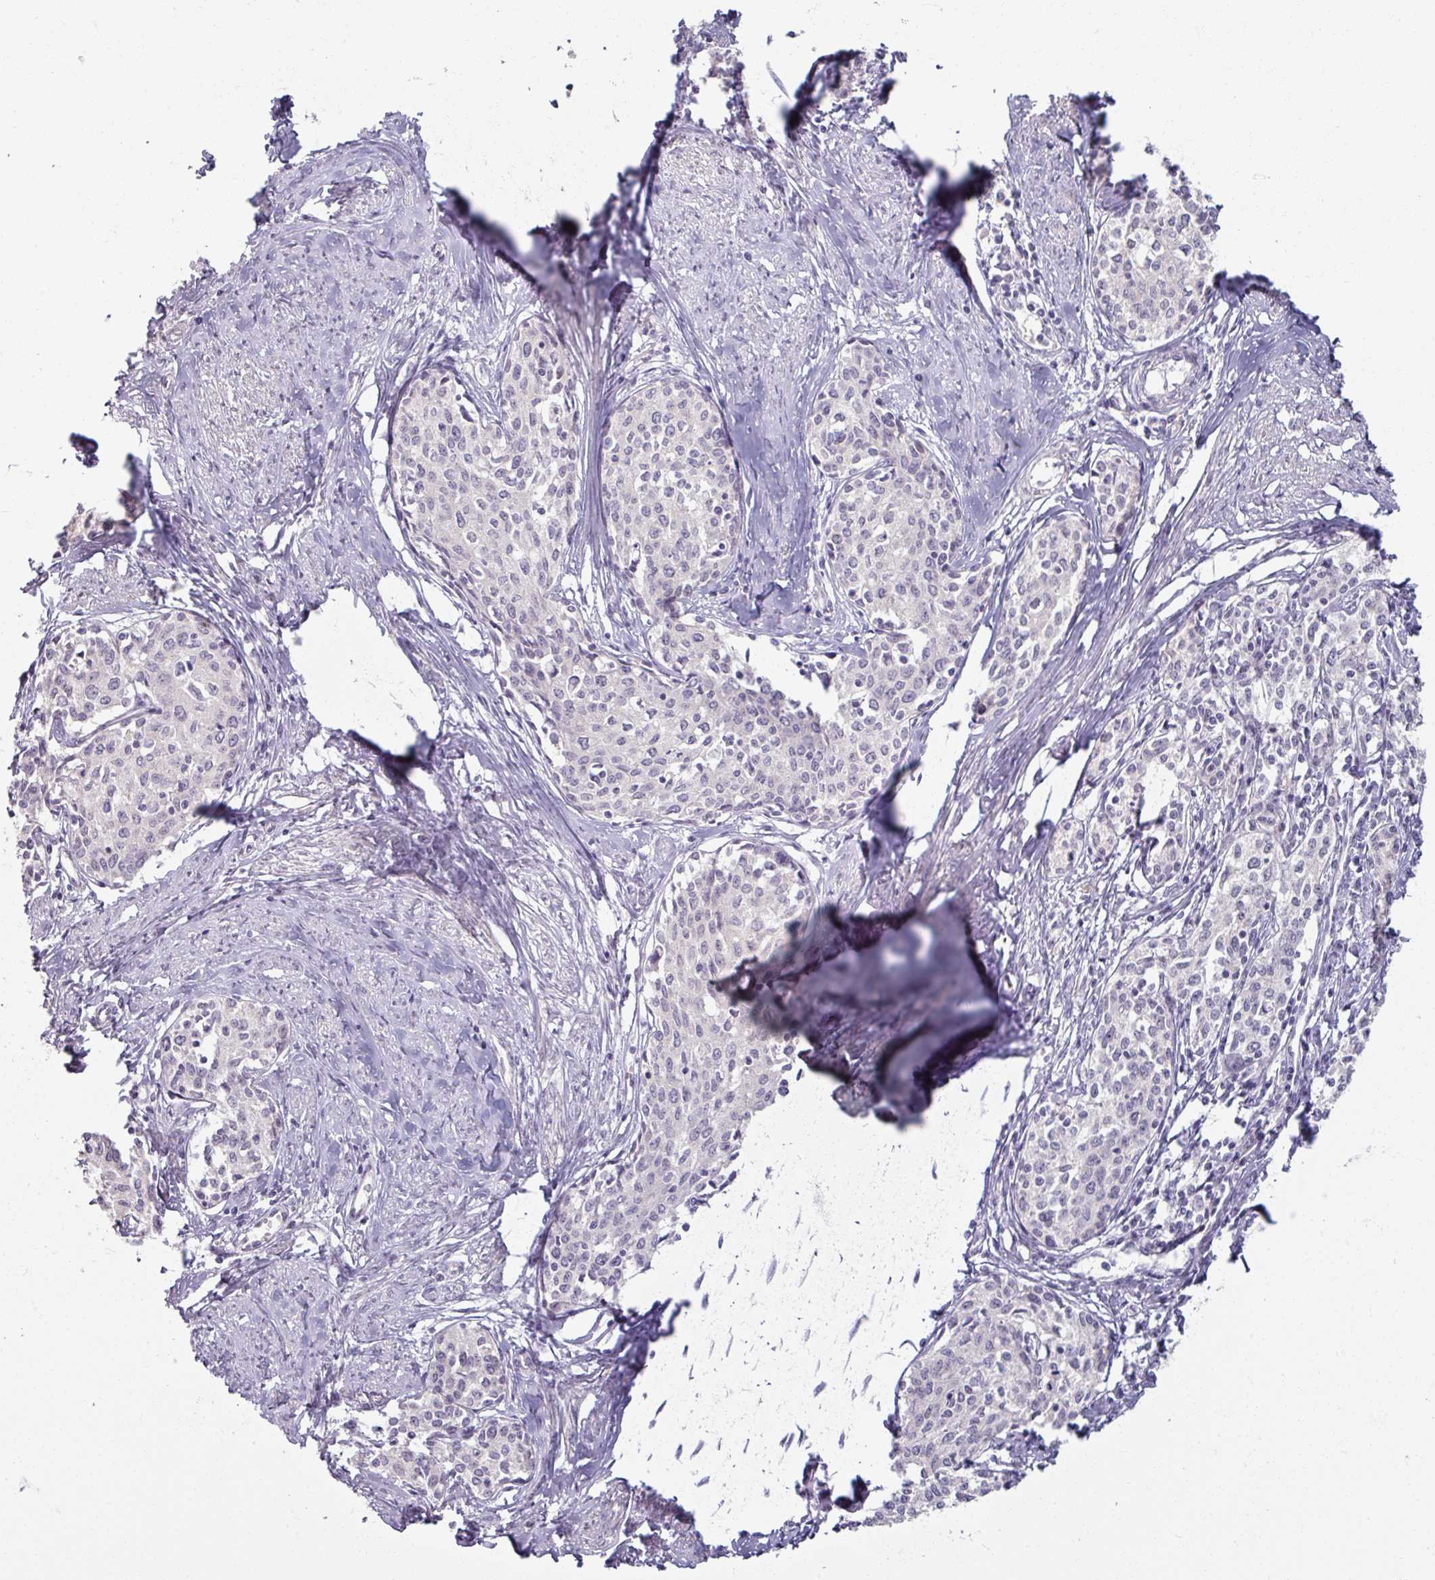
{"staining": {"intensity": "negative", "quantity": "none", "location": "none"}, "tissue": "cervical cancer", "cell_type": "Tumor cells", "image_type": "cancer", "snomed": [{"axis": "morphology", "description": "Squamous cell carcinoma, NOS"}, {"axis": "morphology", "description": "Adenocarcinoma, NOS"}, {"axis": "topography", "description": "Cervix"}], "caption": "The photomicrograph demonstrates no staining of tumor cells in cervical cancer. Nuclei are stained in blue.", "gene": "SOX11", "patient": {"sex": "female", "age": 52}}